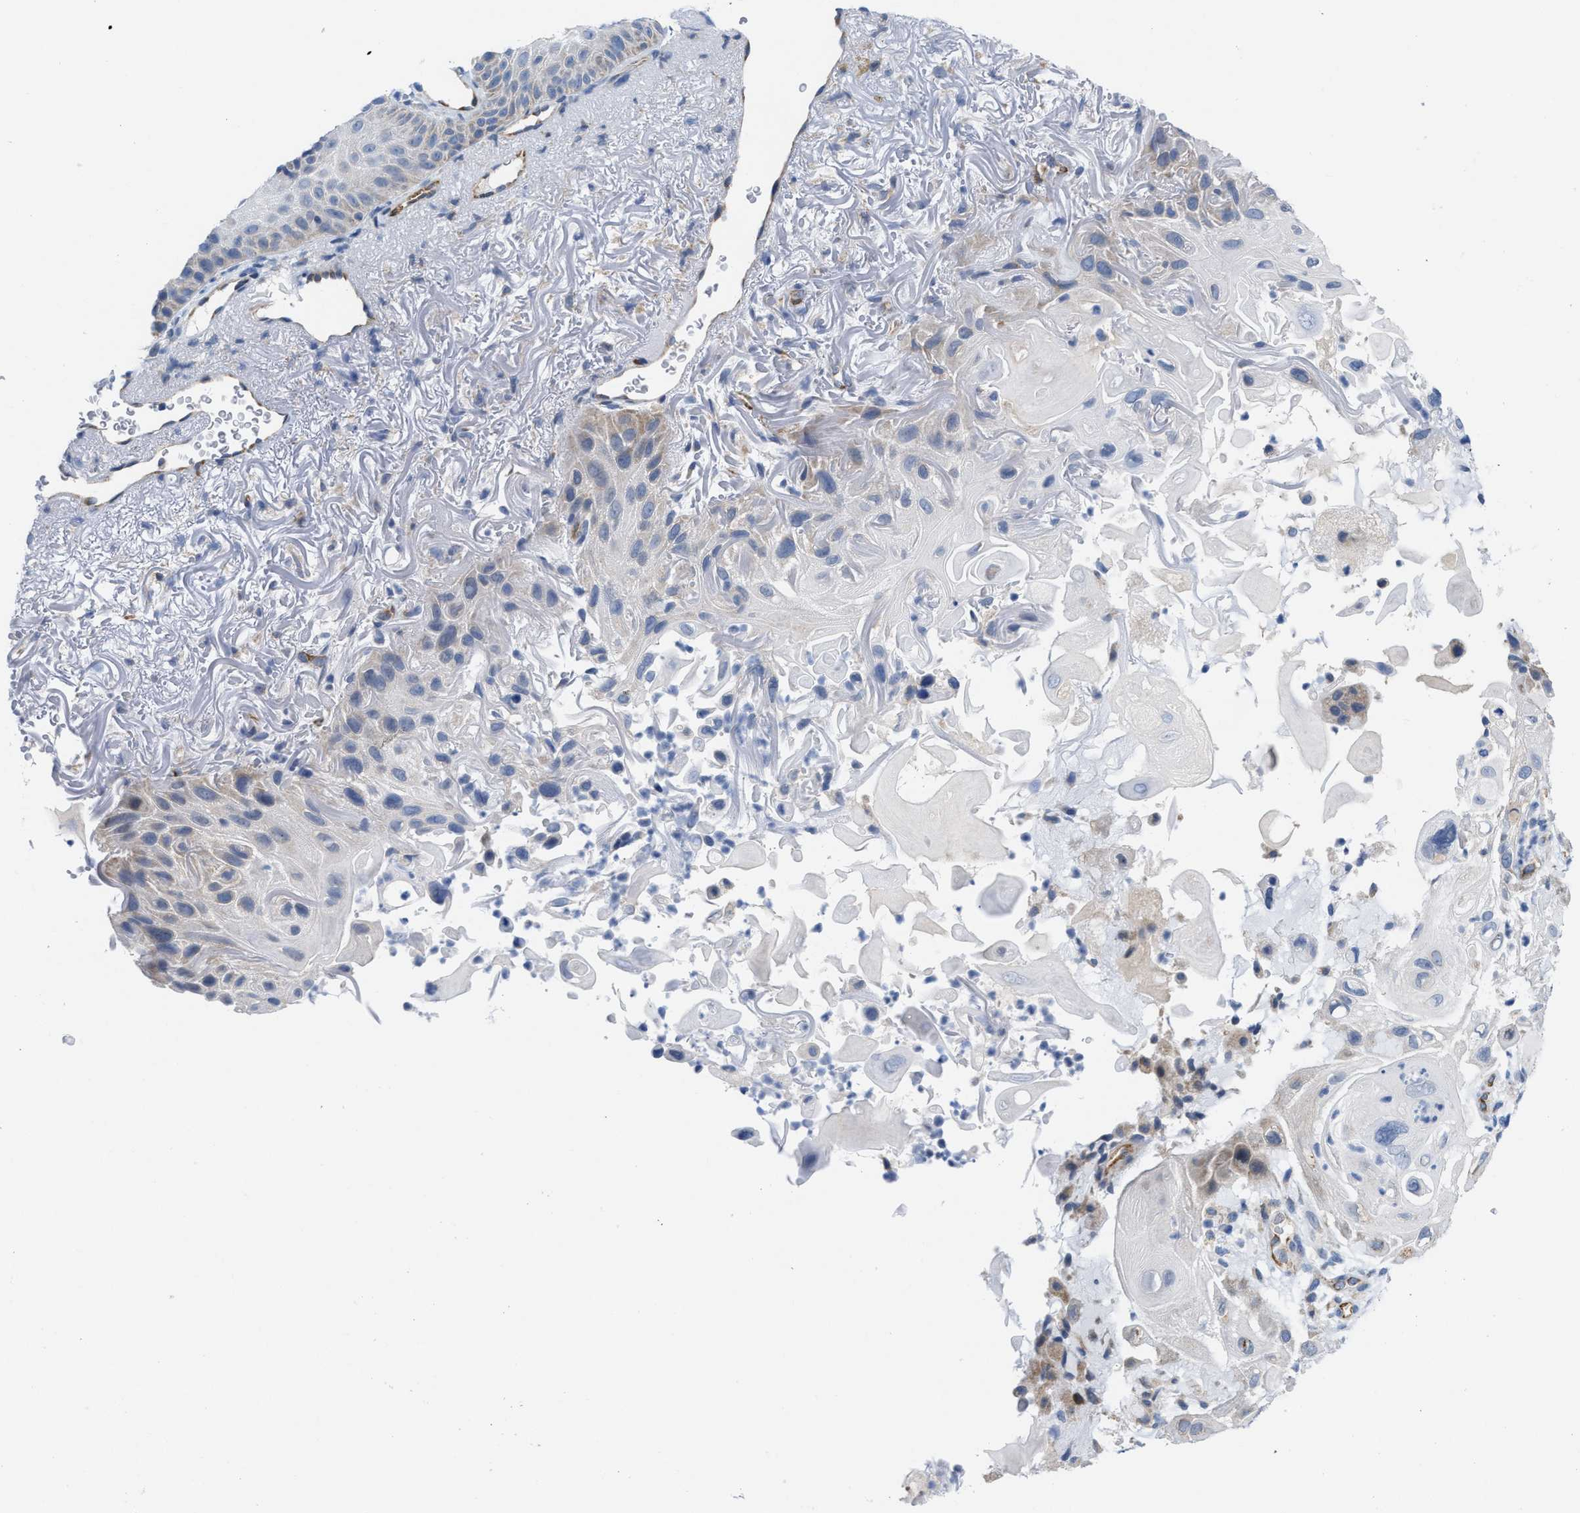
{"staining": {"intensity": "moderate", "quantity": "<25%", "location": "cytoplasmic/membranous"}, "tissue": "skin cancer", "cell_type": "Tumor cells", "image_type": "cancer", "snomed": [{"axis": "morphology", "description": "Squamous cell carcinoma, NOS"}, {"axis": "topography", "description": "Skin"}], "caption": "Protein staining reveals moderate cytoplasmic/membranous staining in approximately <25% of tumor cells in skin cancer. (IHC, brightfield microscopy, high magnification).", "gene": "EOGT", "patient": {"sex": "female", "age": 77}}